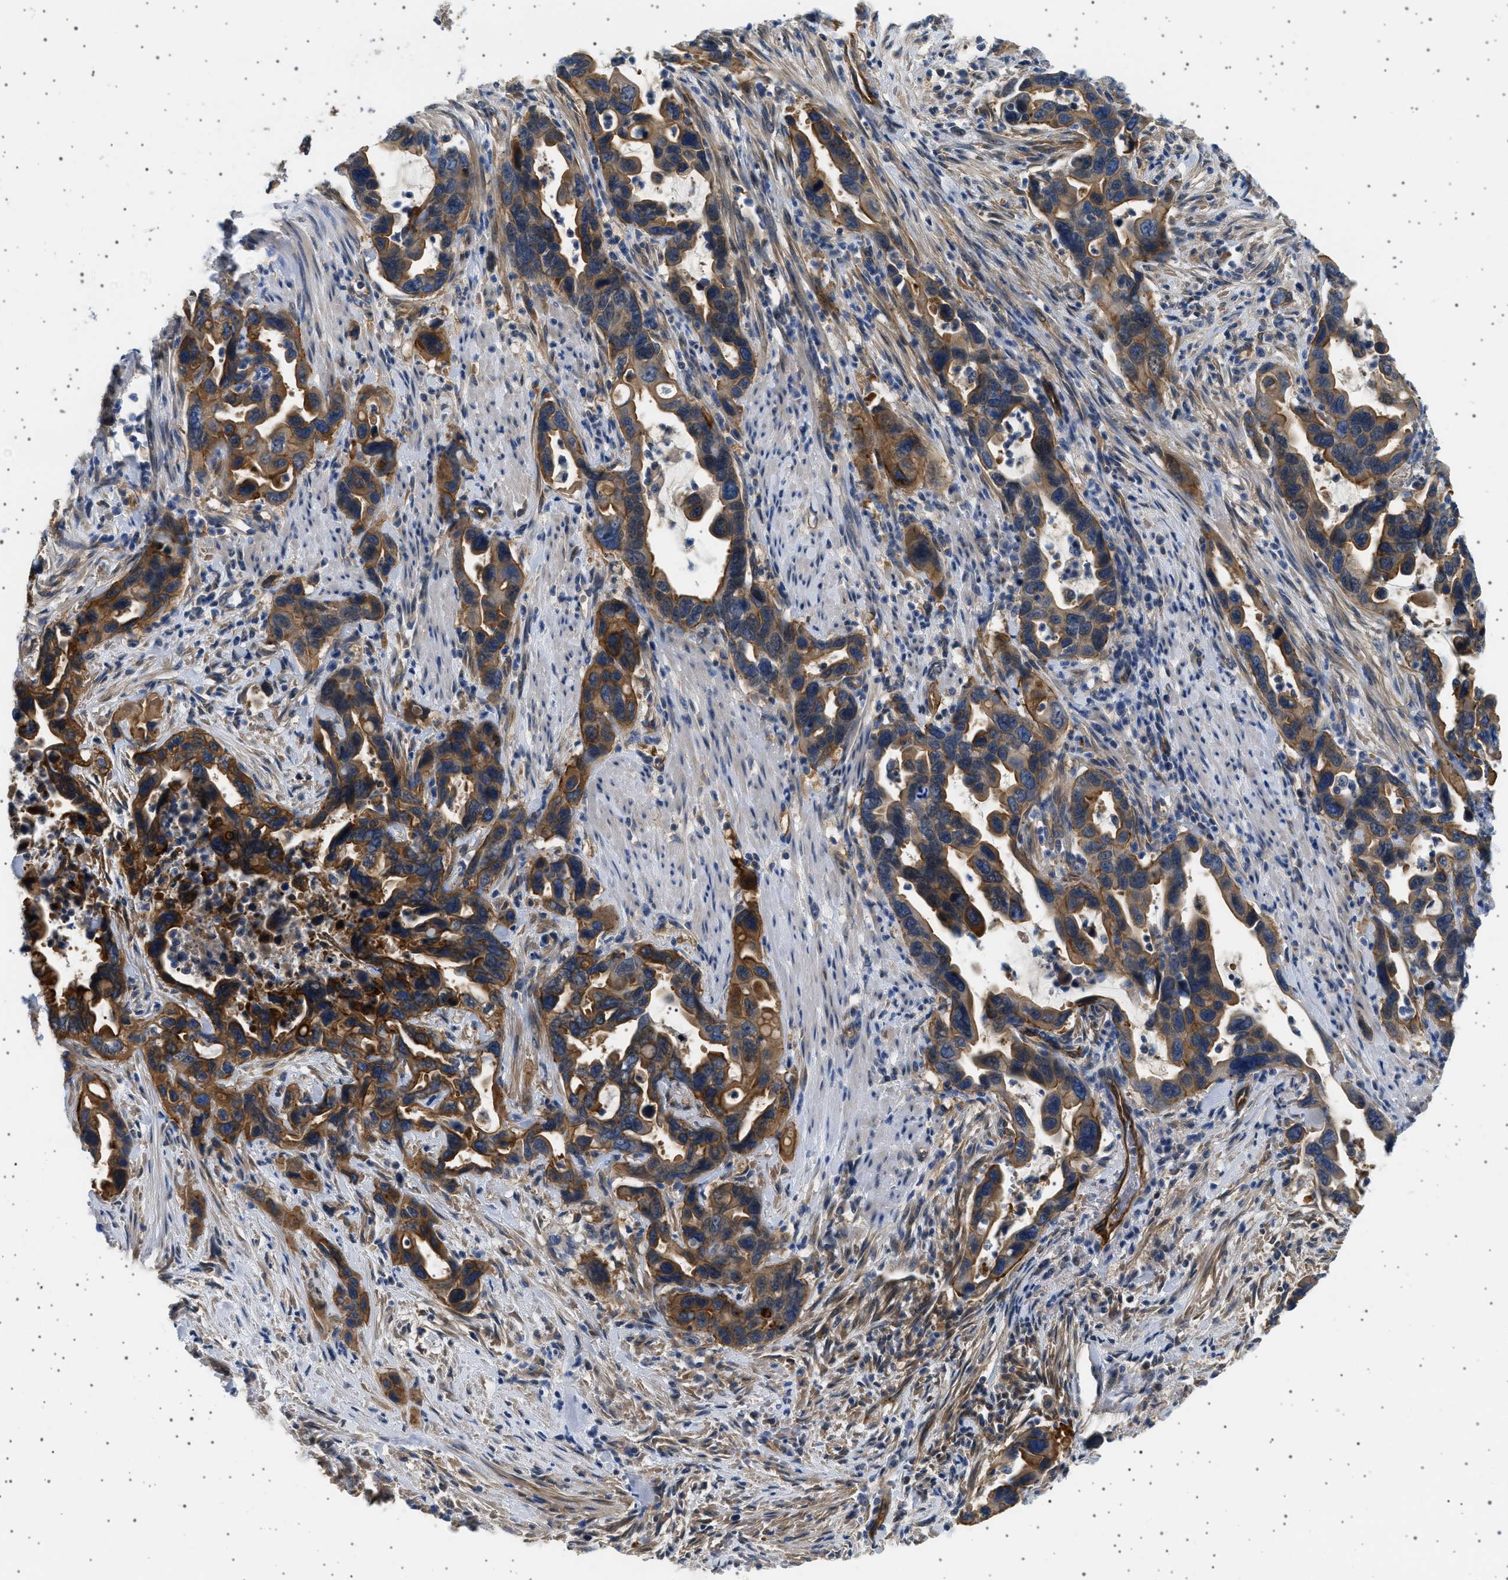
{"staining": {"intensity": "strong", "quantity": ">75%", "location": "cytoplasmic/membranous"}, "tissue": "pancreatic cancer", "cell_type": "Tumor cells", "image_type": "cancer", "snomed": [{"axis": "morphology", "description": "Adenocarcinoma, NOS"}, {"axis": "topography", "description": "Pancreas"}], "caption": "High-magnification brightfield microscopy of pancreatic adenocarcinoma stained with DAB (brown) and counterstained with hematoxylin (blue). tumor cells exhibit strong cytoplasmic/membranous staining is seen in about>75% of cells.", "gene": "PLPP6", "patient": {"sex": "female", "age": 70}}